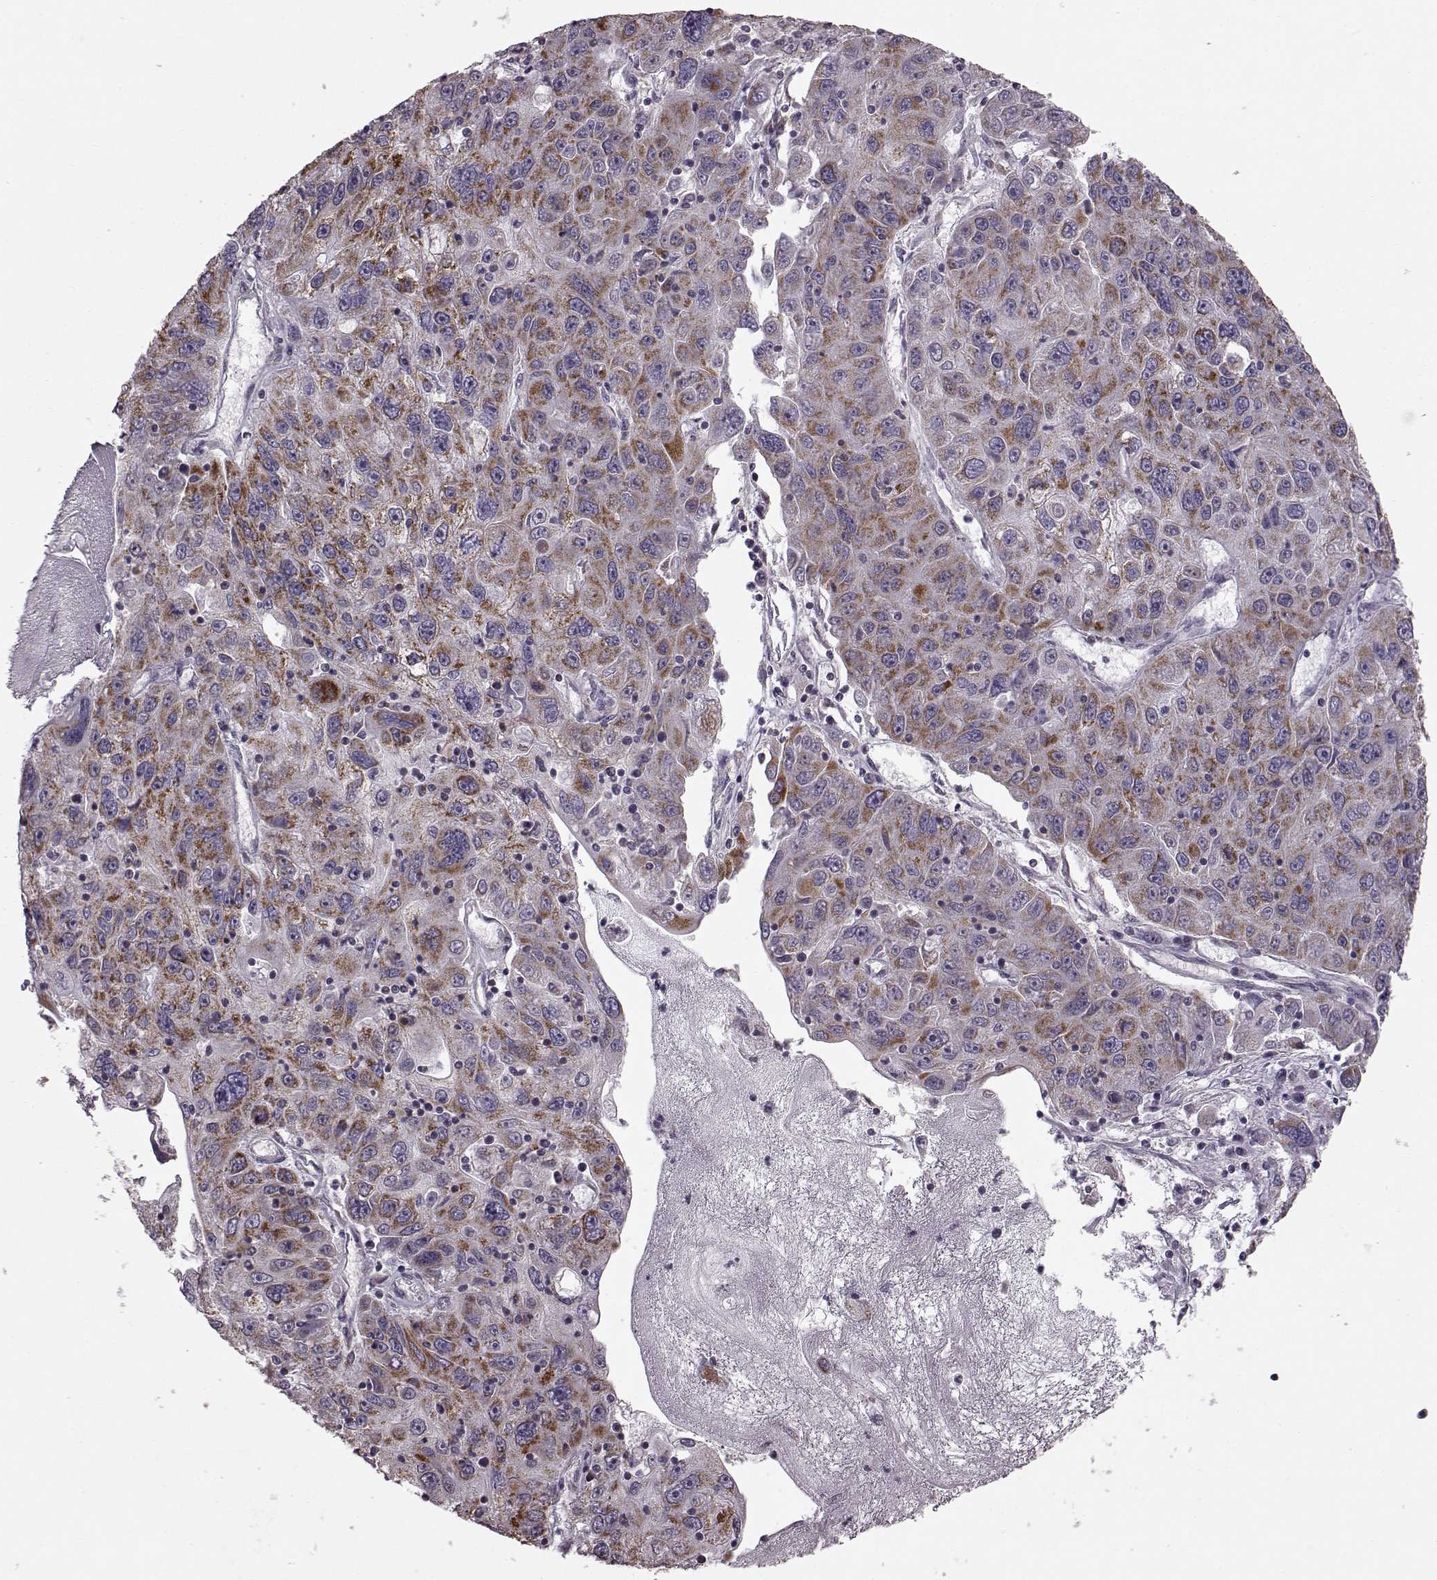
{"staining": {"intensity": "strong", "quantity": ">75%", "location": "cytoplasmic/membranous"}, "tissue": "stomach cancer", "cell_type": "Tumor cells", "image_type": "cancer", "snomed": [{"axis": "morphology", "description": "Adenocarcinoma, NOS"}, {"axis": "topography", "description": "Stomach"}], "caption": "There is high levels of strong cytoplasmic/membranous expression in tumor cells of stomach adenocarcinoma, as demonstrated by immunohistochemical staining (brown color).", "gene": "FAM8A1", "patient": {"sex": "male", "age": 56}}